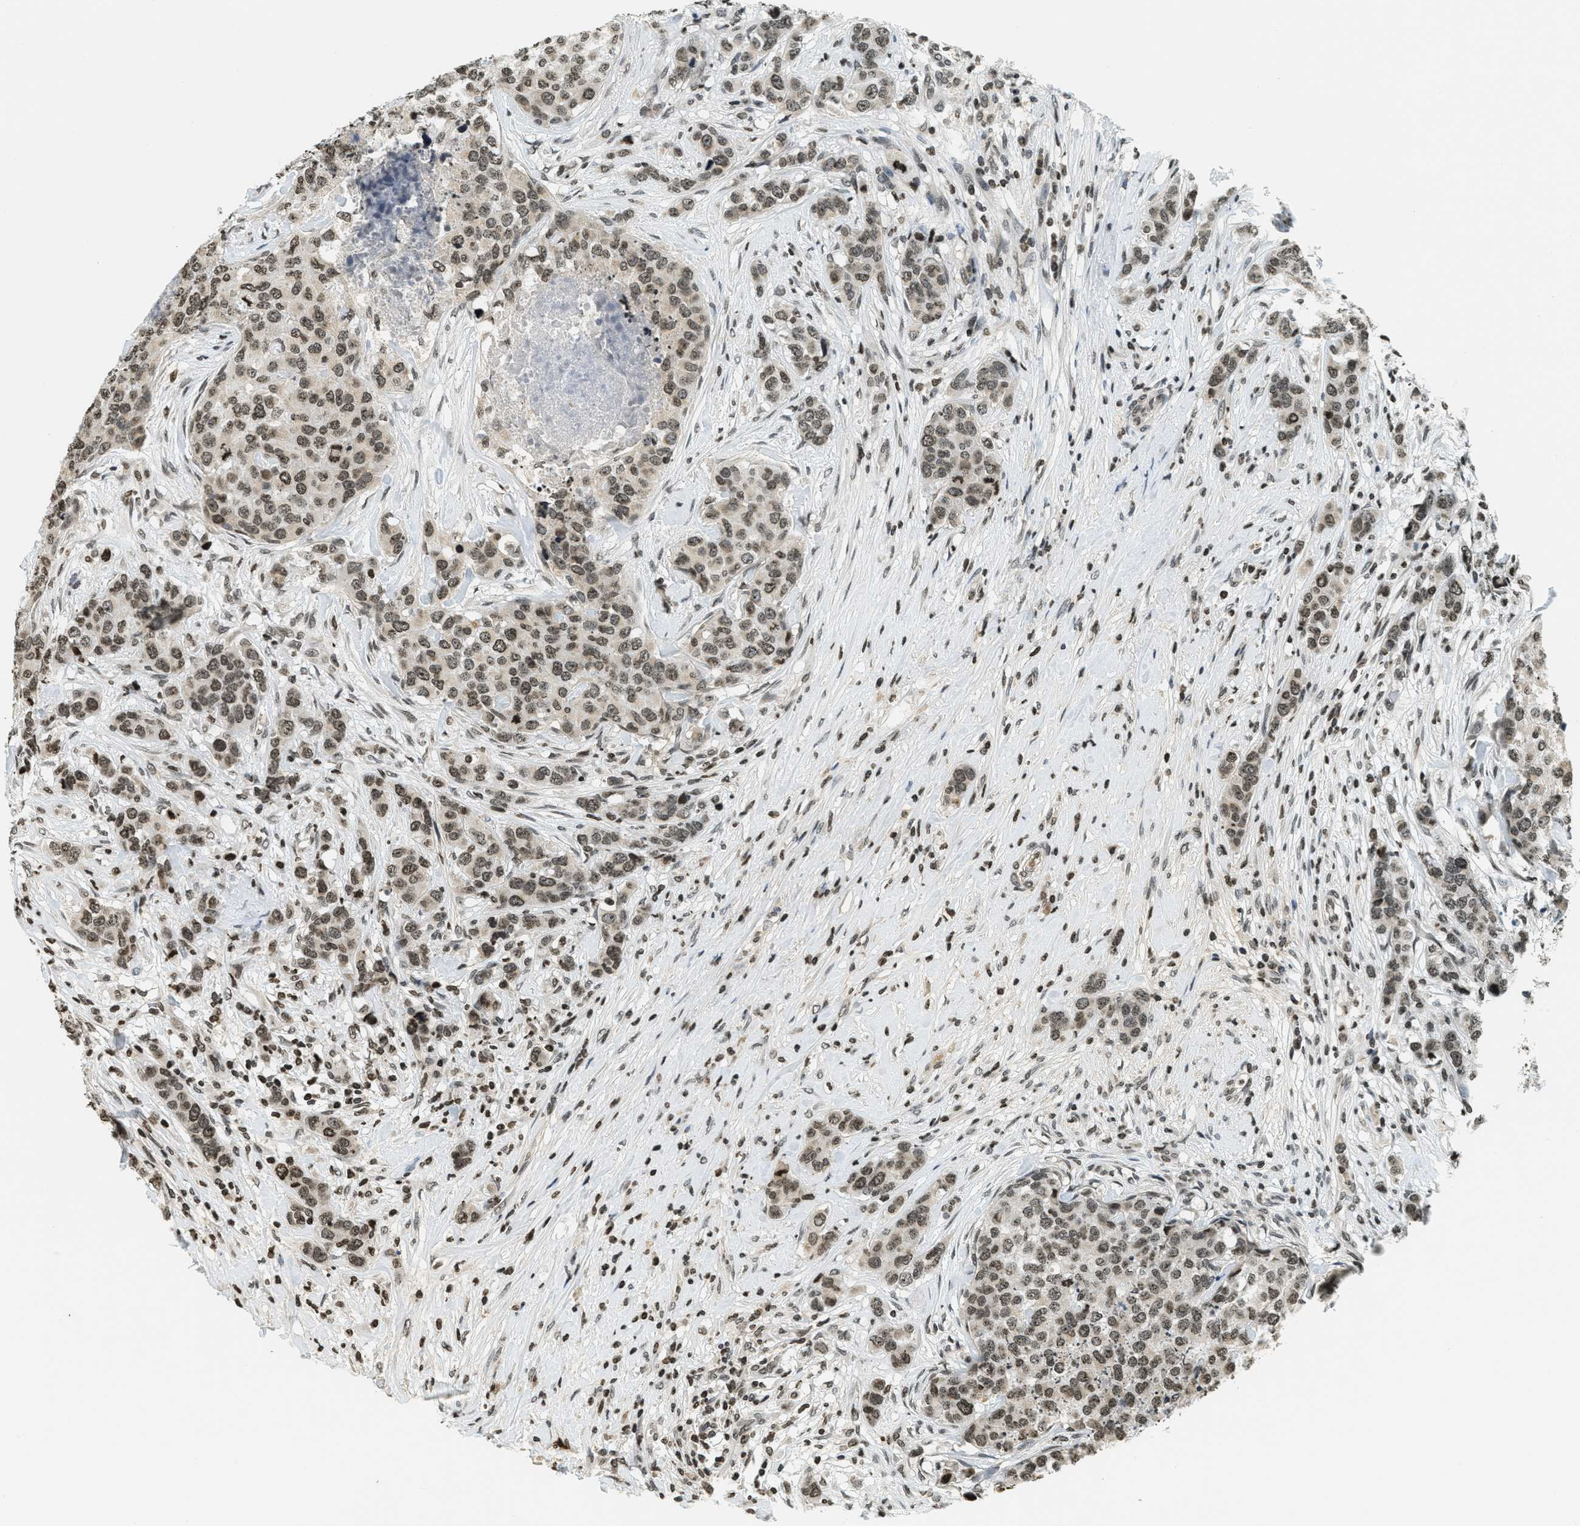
{"staining": {"intensity": "moderate", "quantity": ">75%", "location": "nuclear"}, "tissue": "breast cancer", "cell_type": "Tumor cells", "image_type": "cancer", "snomed": [{"axis": "morphology", "description": "Lobular carcinoma"}, {"axis": "topography", "description": "Breast"}], "caption": "The histopathology image displays a brown stain indicating the presence of a protein in the nuclear of tumor cells in breast cancer (lobular carcinoma).", "gene": "LDB2", "patient": {"sex": "female", "age": 59}}